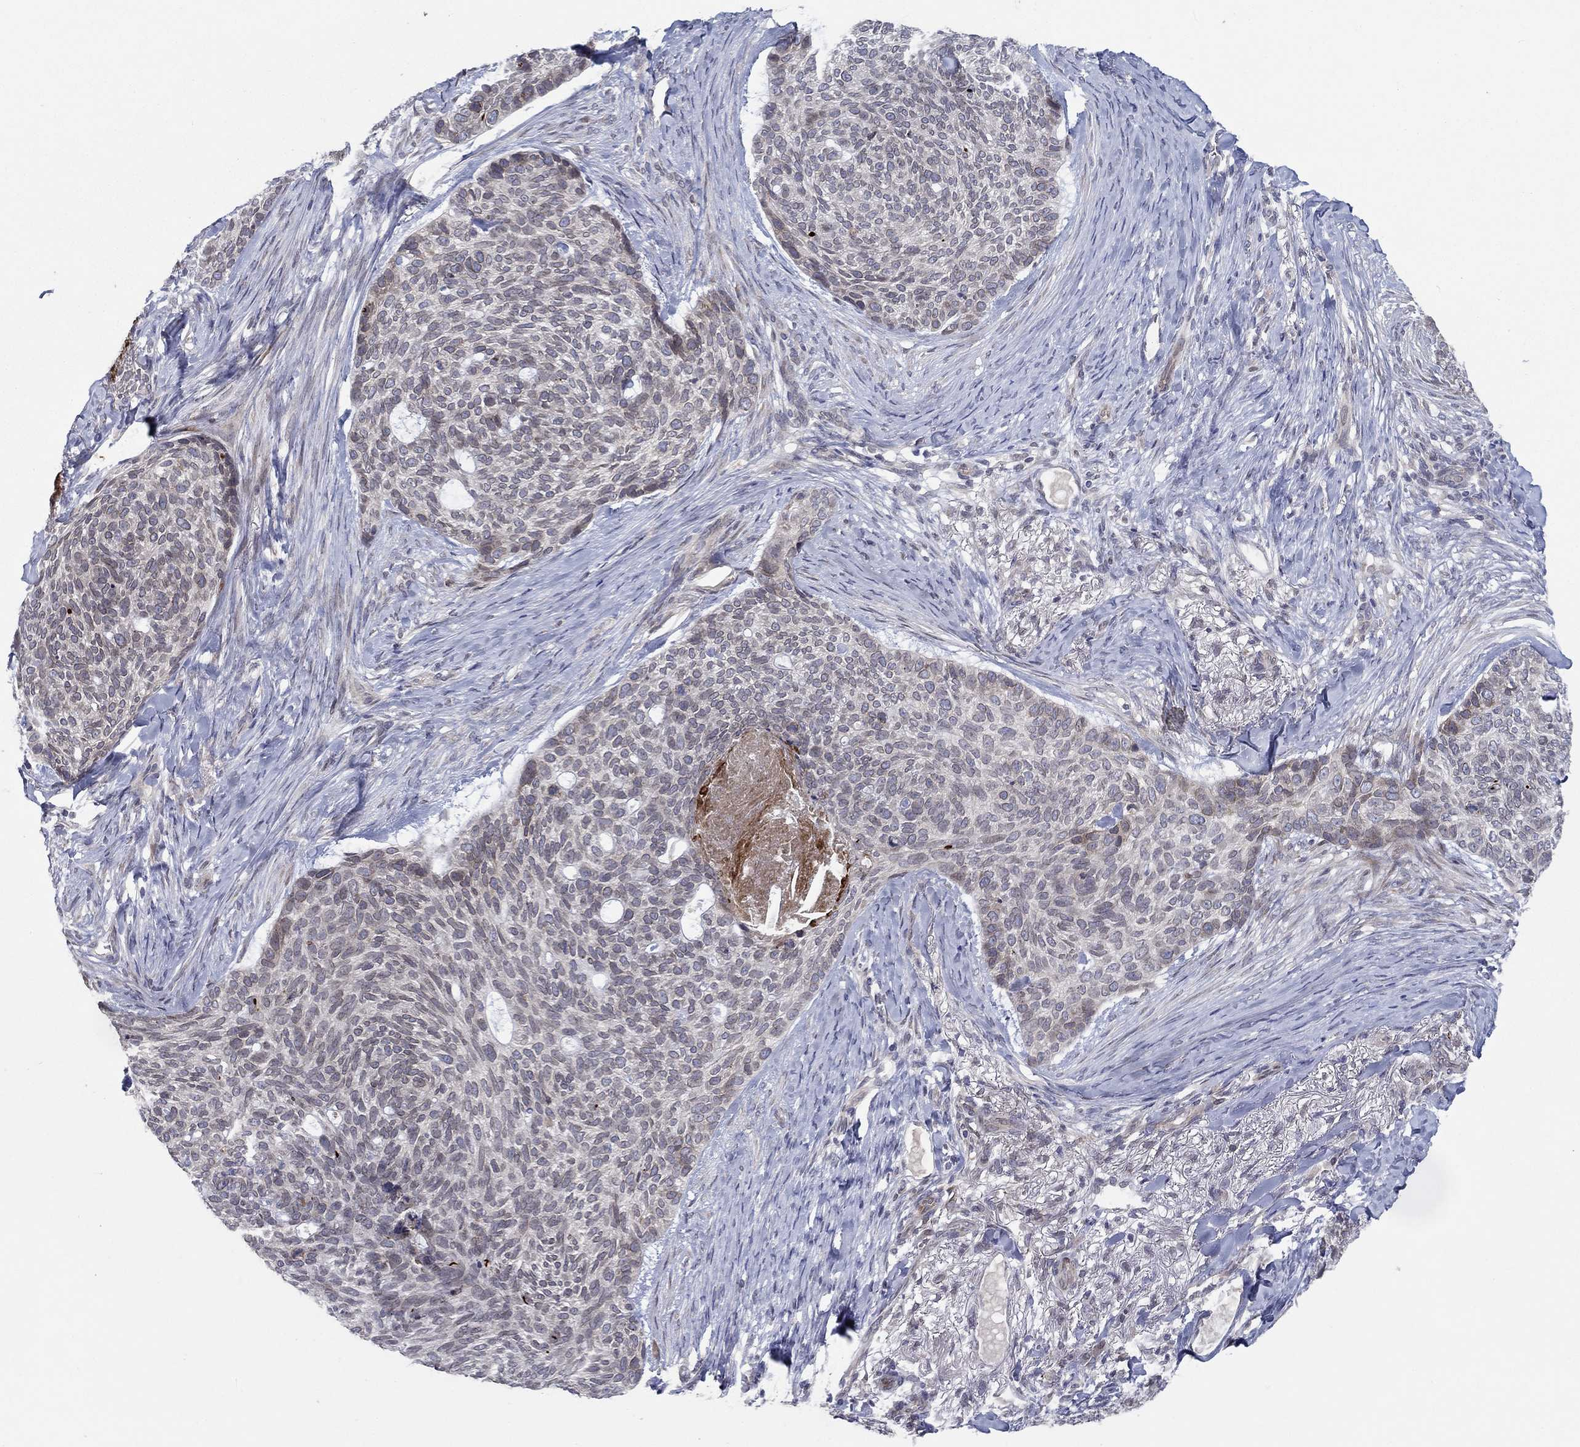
{"staining": {"intensity": "weak", "quantity": "<25%", "location": "nuclear"}, "tissue": "skin cancer", "cell_type": "Tumor cells", "image_type": "cancer", "snomed": [{"axis": "morphology", "description": "Basal cell carcinoma"}, {"axis": "topography", "description": "Skin"}], "caption": "There is no significant expression in tumor cells of skin cancer. (Stains: DAB IHC with hematoxylin counter stain, Microscopy: brightfield microscopy at high magnification).", "gene": "CETN3", "patient": {"sex": "female", "age": 69}}